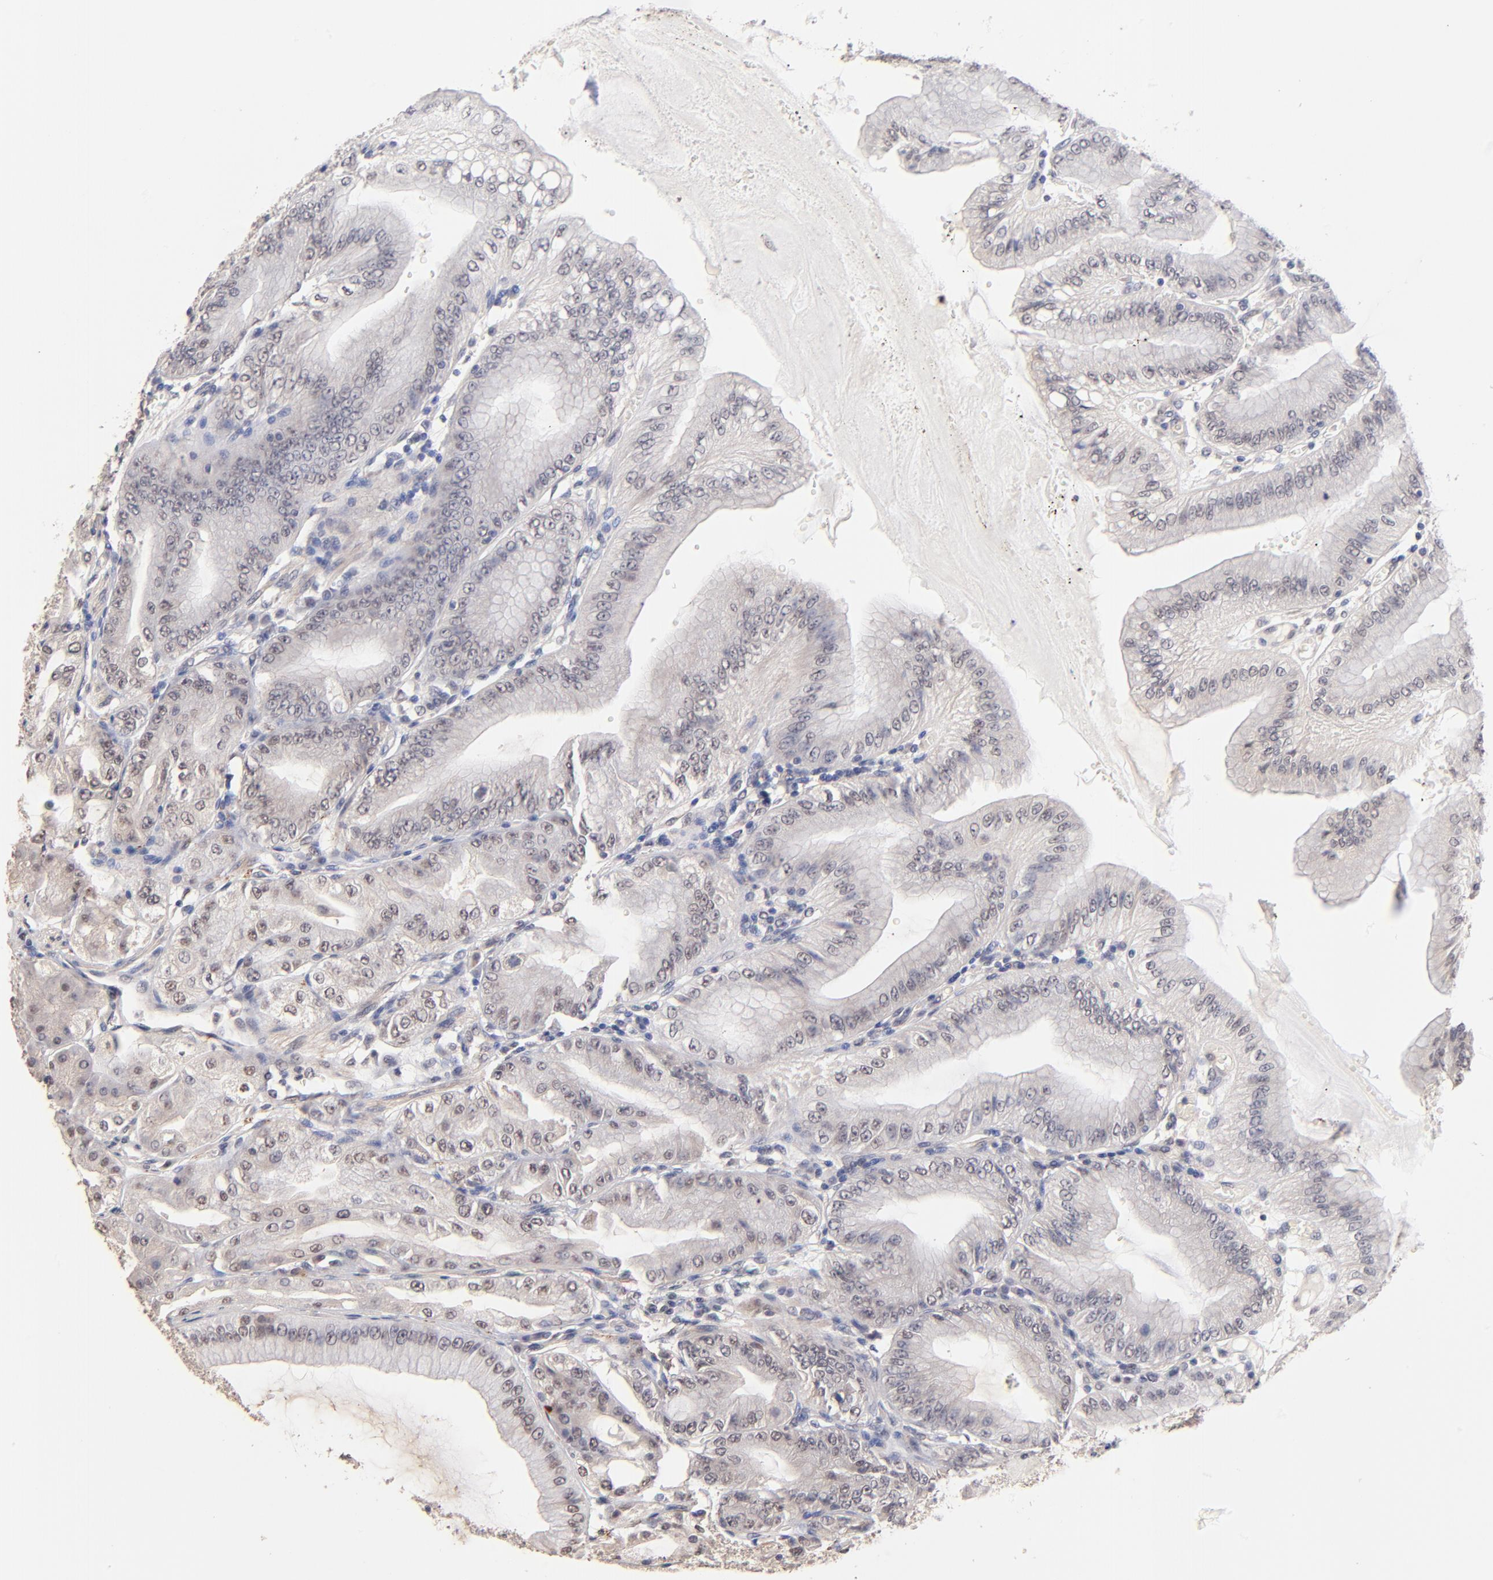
{"staining": {"intensity": "weak", "quantity": "<25%", "location": "nuclear"}, "tissue": "stomach", "cell_type": "Glandular cells", "image_type": "normal", "snomed": [{"axis": "morphology", "description": "Normal tissue, NOS"}, {"axis": "topography", "description": "Stomach, lower"}], "caption": "DAB immunohistochemical staining of unremarkable human stomach exhibits no significant expression in glandular cells. (DAB immunohistochemistry (IHC) with hematoxylin counter stain).", "gene": "RIBC2", "patient": {"sex": "male", "age": 71}}